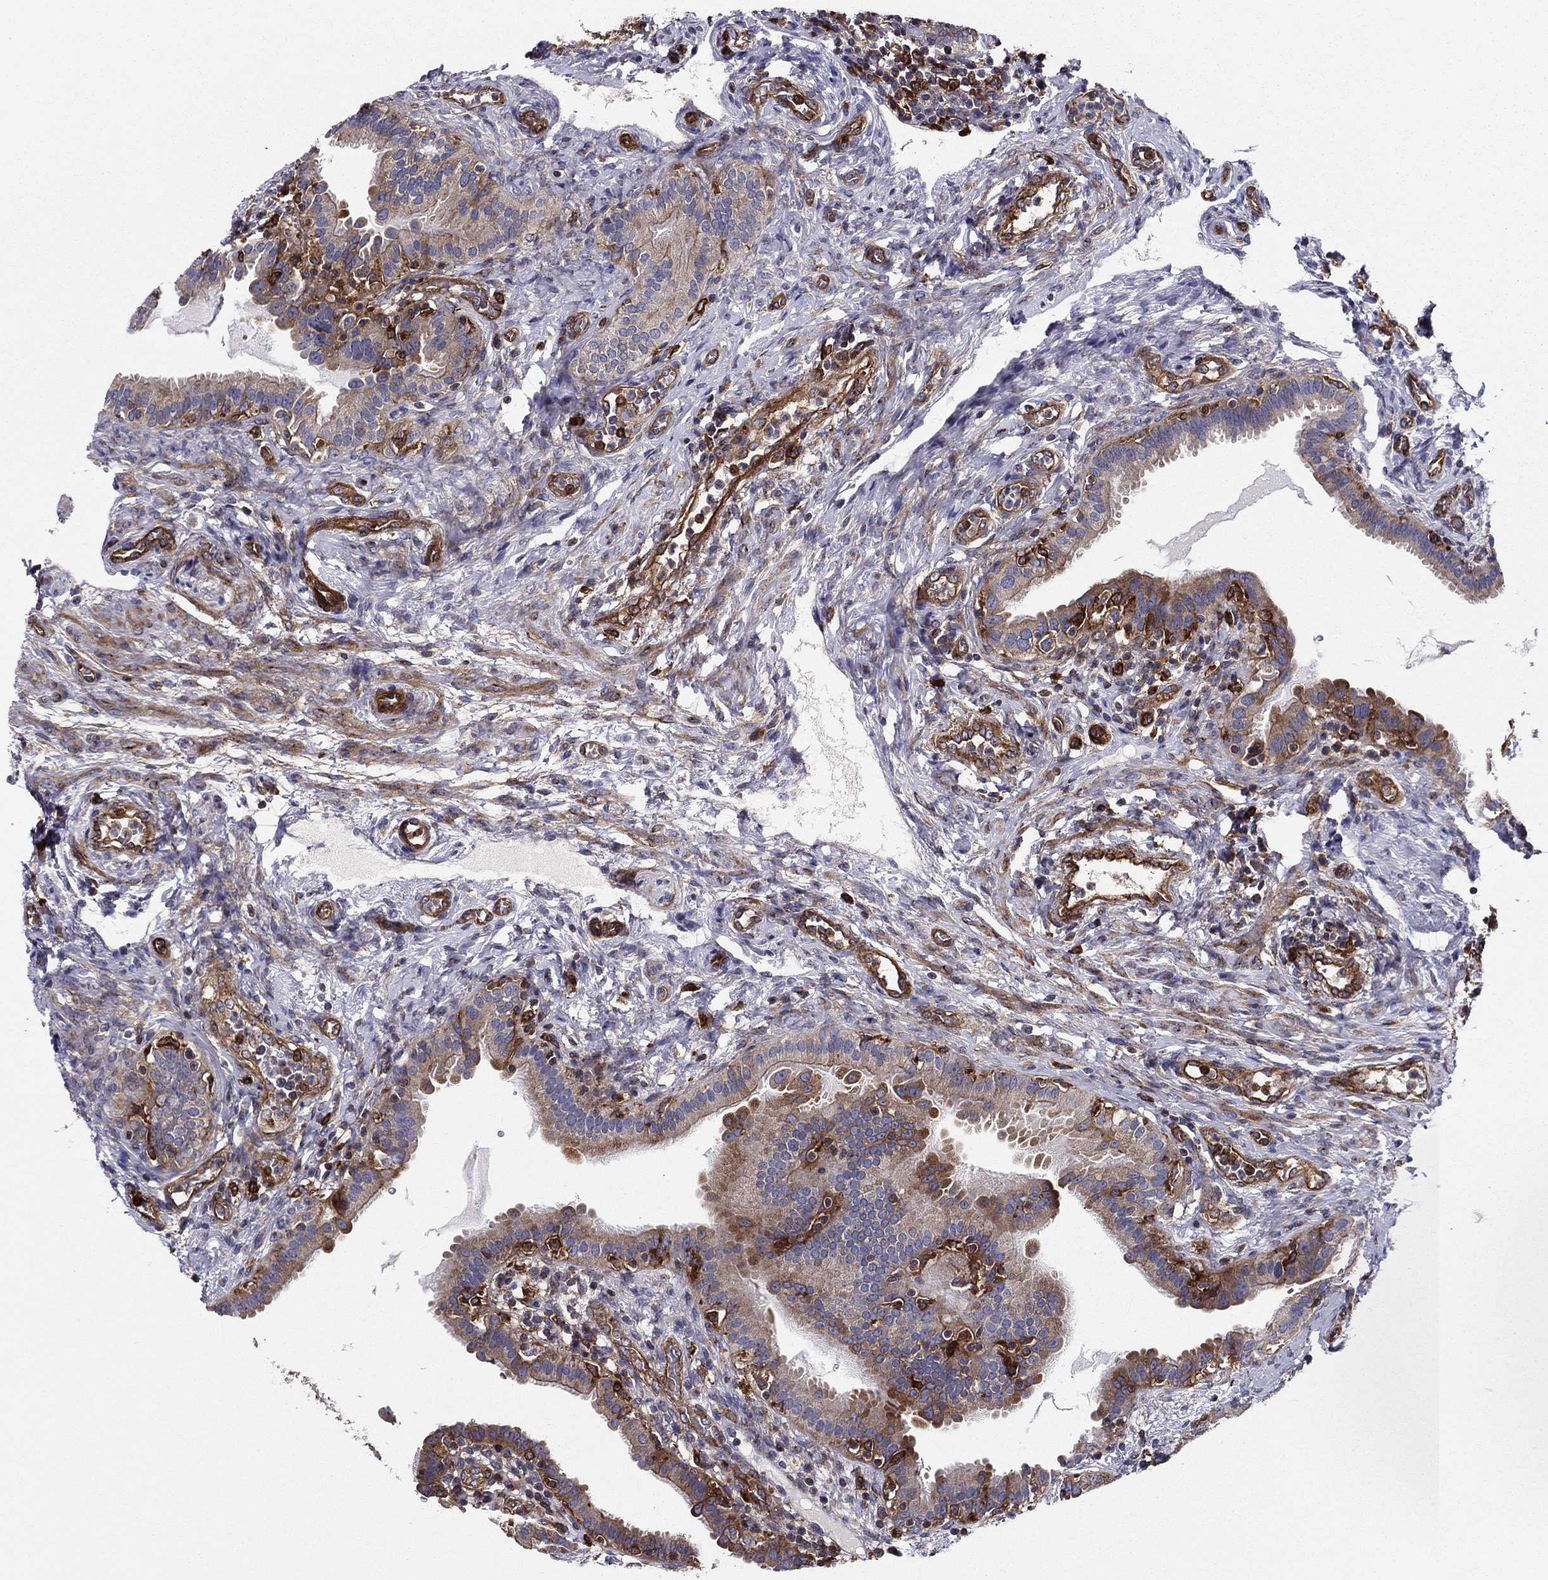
{"staining": {"intensity": "moderate", "quantity": "<25%", "location": "cytoplasmic/membranous"}, "tissue": "fallopian tube", "cell_type": "Glandular cells", "image_type": "normal", "snomed": [{"axis": "morphology", "description": "Normal tissue, NOS"}, {"axis": "topography", "description": "Fallopian tube"}, {"axis": "topography", "description": "Ovary"}], "caption": "Immunohistochemical staining of normal human fallopian tube exhibits low levels of moderate cytoplasmic/membranous expression in approximately <25% of glandular cells.", "gene": "EHBP1L1", "patient": {"sex": "female", "age": 41}}